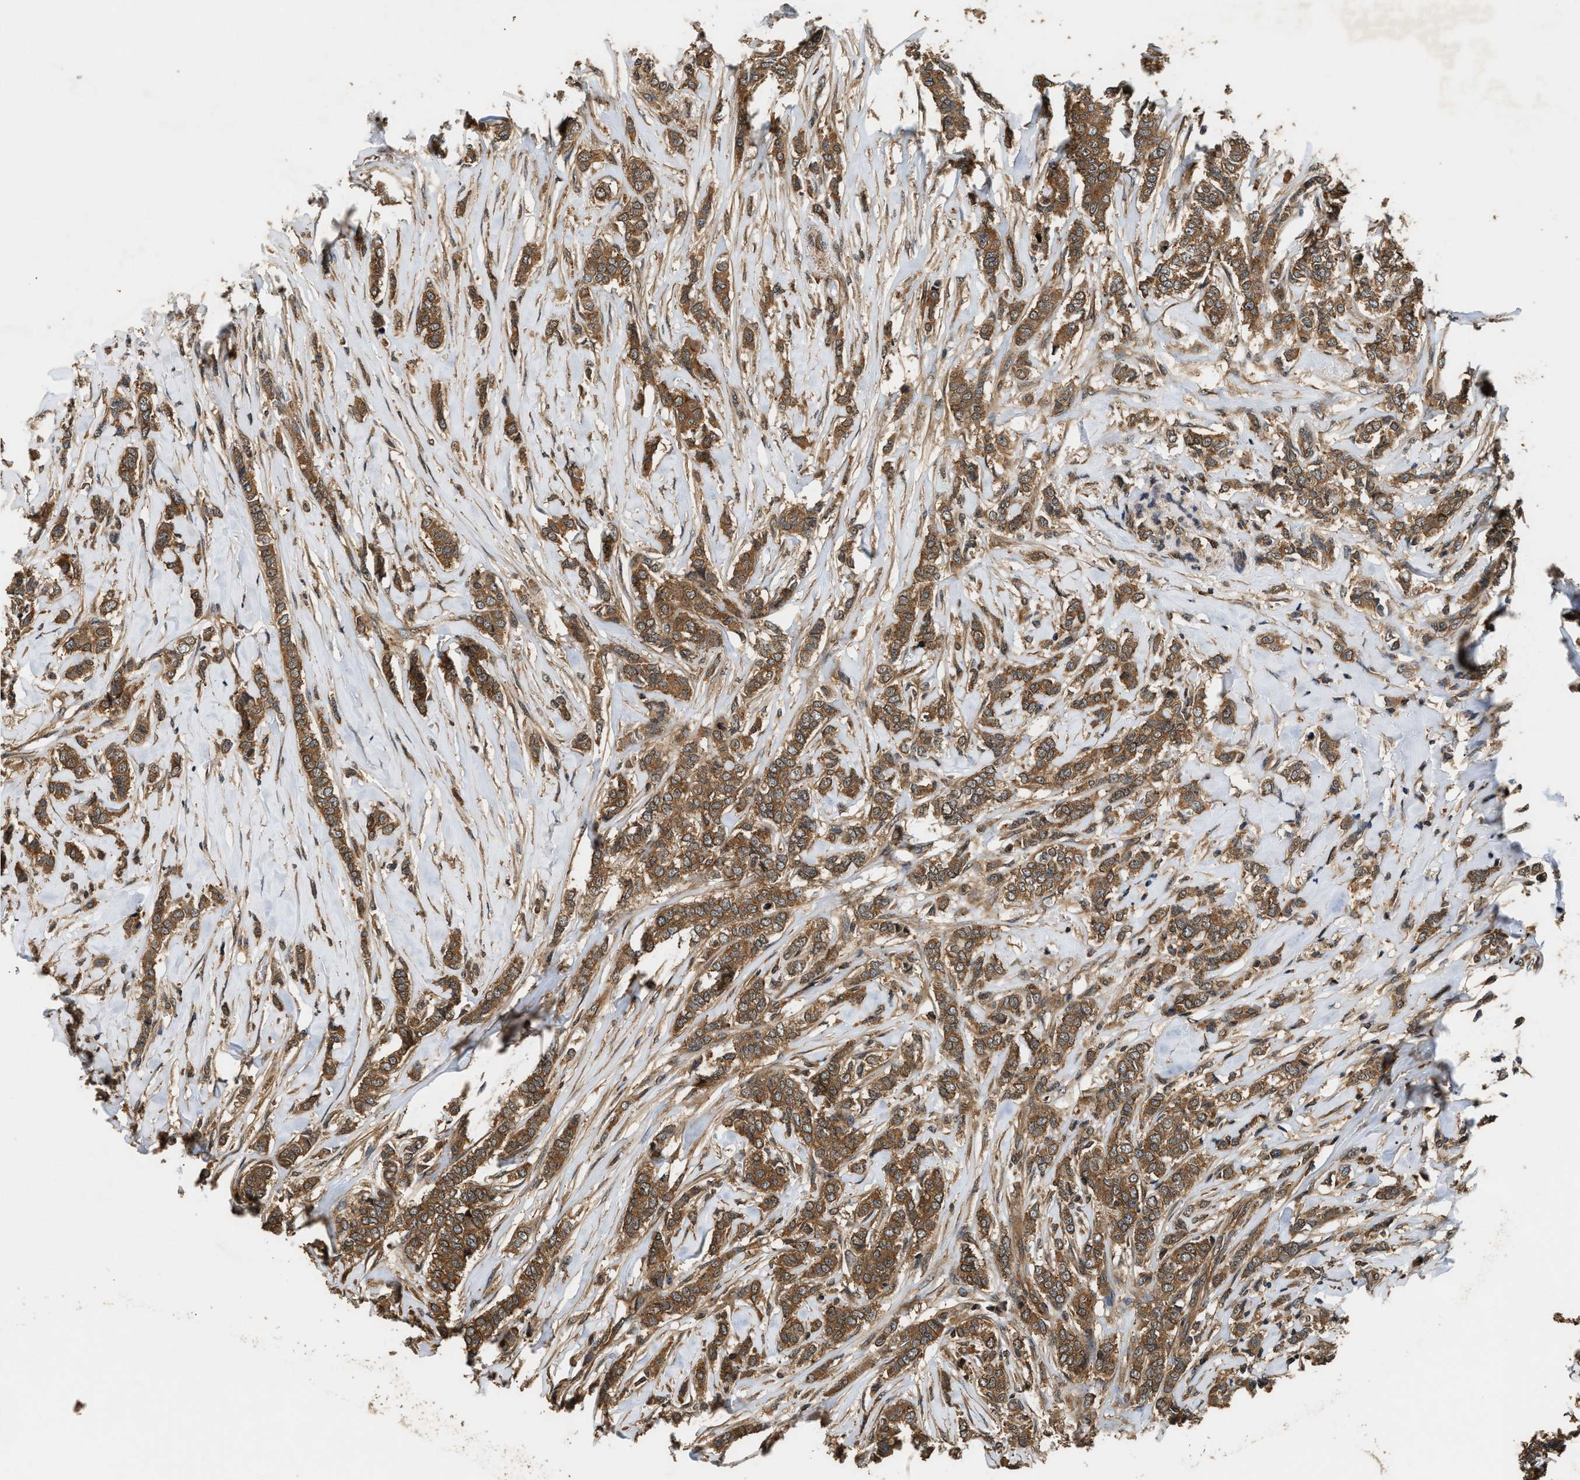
{"staining": {"intensity": "moderate", "quantity": ">75%", "location": "cytoplasmic/membranous"}, "tissue": "breast cancer", "cell_type": "Tumor cells", "image_type": "cancer", "snomed": [{"axis": "morphology", "description": "Lobular carcinoma"}, {"axis": "topography", "description": "Skin"}, {"axis": "topography", "description": "Breast"}], "caption": "IHC (DAB (3,3'-diaminobenzidine)) staining of breast lobular carcinoma exhibits moderate cytoplasmic/membranous protein staining in about >75% of tumor cells.", "gene": "DNAJC2", "patient": {"sex": "female", "age": 46}}